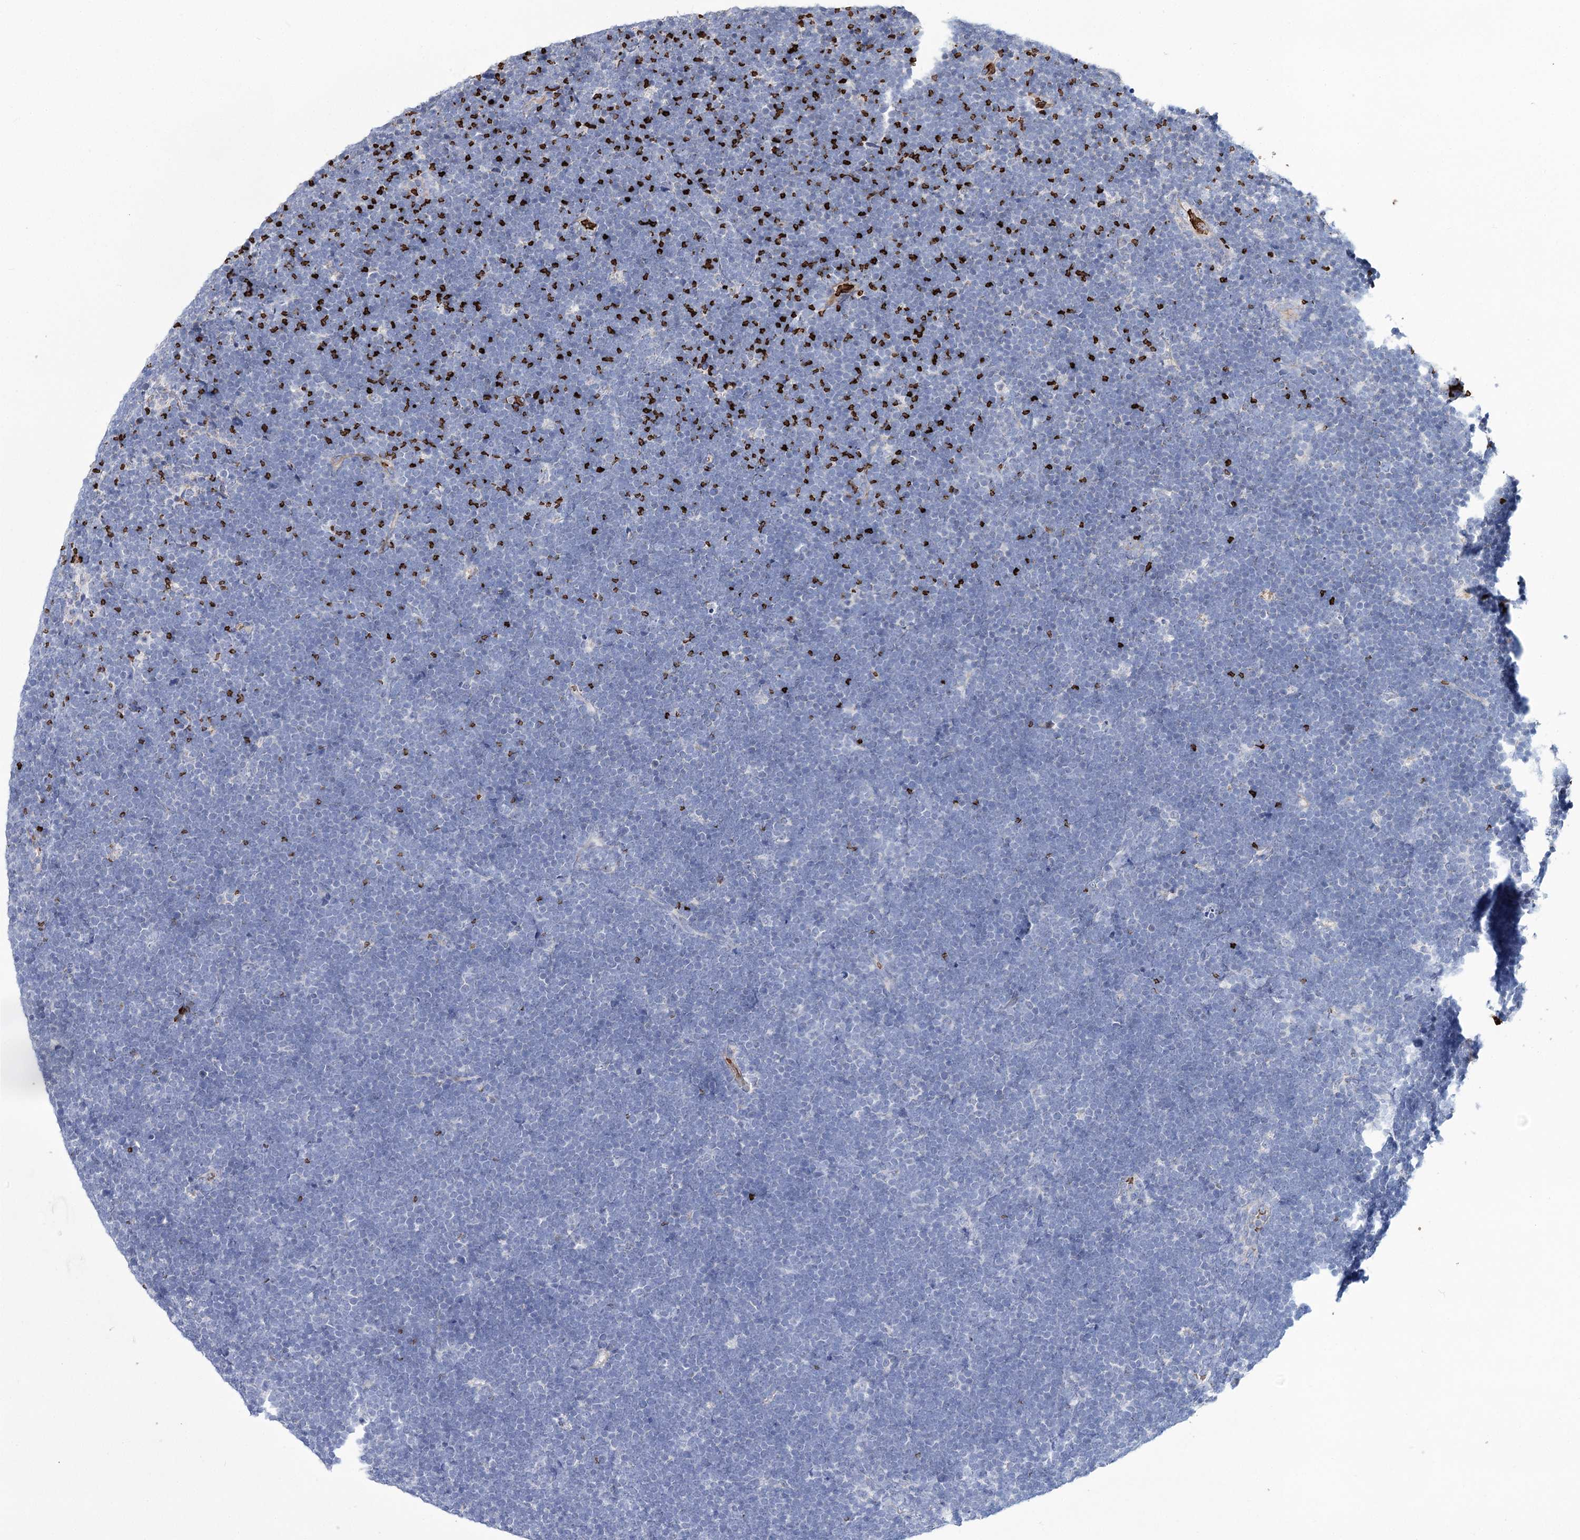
{"staining": {"intensity": "negative", "quantity": "none", "location": "none"}, "tissue": "lymphoma", "cell_type": "Tumor cells", "image_type": "cancer", "snomed": [{"axis": "morphology", "description": "Malignant lymphoma, non-Hodgkin's type, High grade"}, {"axis": "topography", "description": "Lymph node"}], "caption": "The micrograph exhibits no staining of tumor cells in lymphoma.", "gene": "GBF1", "patient": {"sex": "male", "age": 13}}